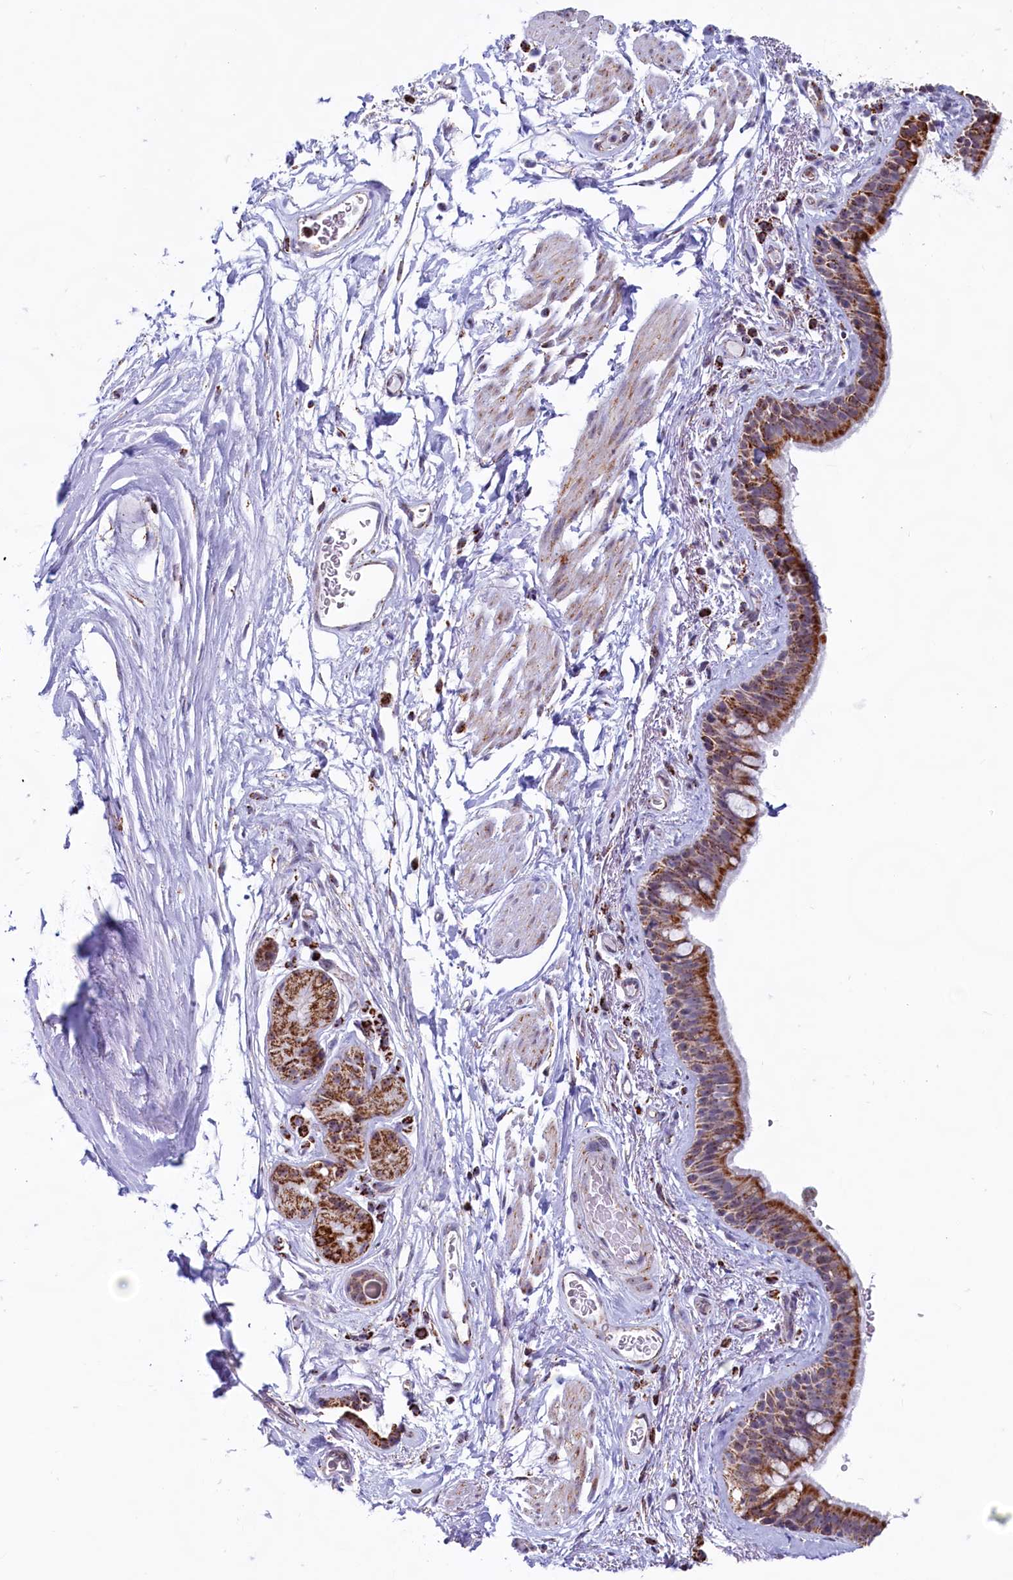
{"staining": {"intensity": "strong", "quantity": ">75%", "location": "cytoplasmic/membranous"}, "tissue": "bronchus", "cell_type": "Respiratory epithelial cells", "image_type": "normal", "snomed": [{"axis": "morphology", "description": "Normal tissue, NOS"}, {"axis": "topography", "description": "Cartilage tissue"}], "caption": "Protein expression analysis of unremarkable bronchus exhibits strong cytoplasmic/membranous positivity in approximately >75% of respiratory epithelial cells.", "gene": "C1D", "patient": {"sex": "male", "age": 63}}